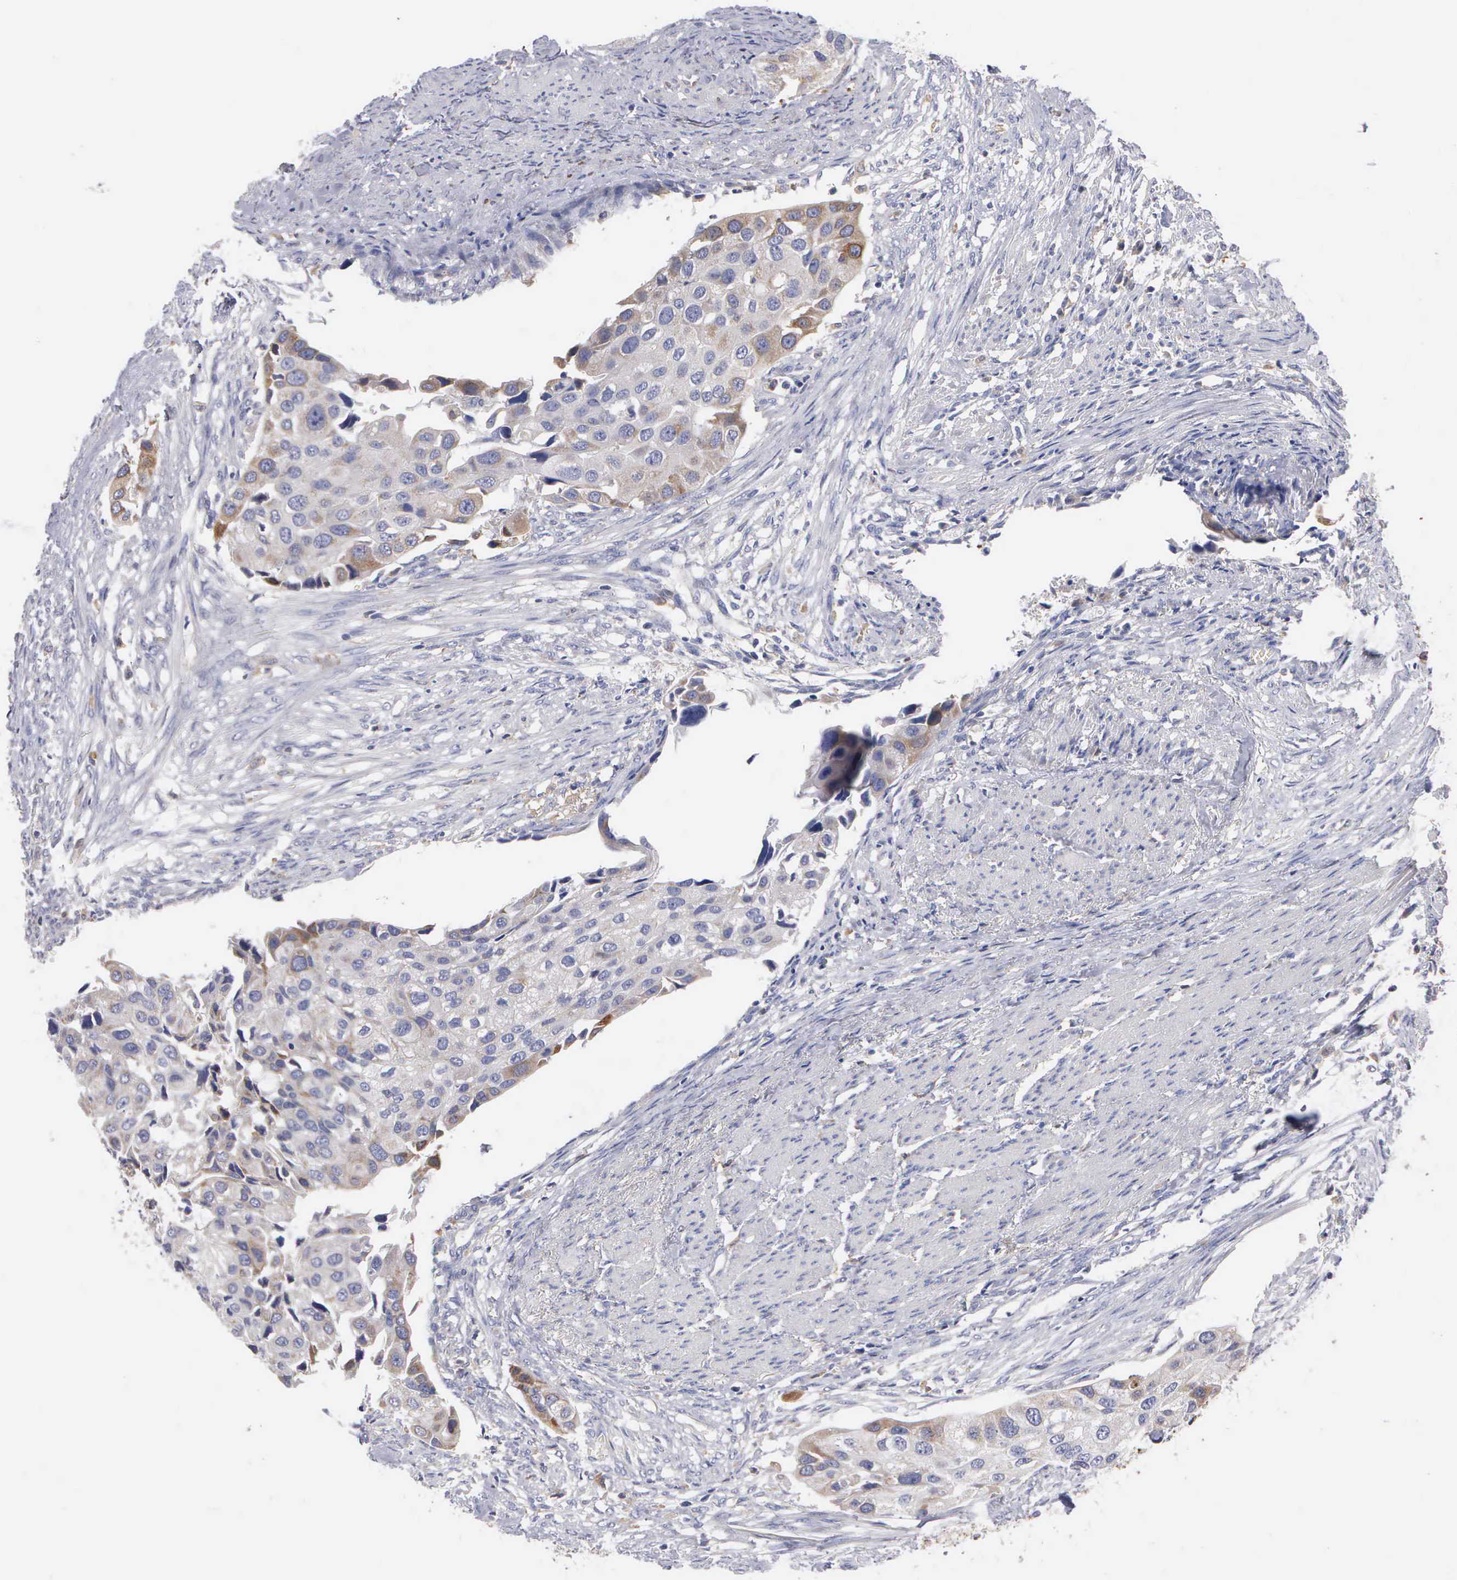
{"staining": {"intensity": "moderate", "quantity": "25%-75%", "location": "cytoplasmic/membranous"}, "tissue": "urothelial cancer", "cell_type": "Tumor cells", "image_type": "cancer", "snomed": [{"axis": "morphology", "description": "Urothelial carcinoma, High grade"}, {"axis": "topography", "description": "Urinary bladder"}], "caption": "Immunohistochemical staining of urothelial cancer demonstrates moderate cytoplasmic/membranous protein expression in approximately 25%-75% of tumor cells. The protein of interest is shown in brown color, while the nuclei are stained blue.", "gene": "PTGS2", "patient": {"sex": "male", "age": 55}}